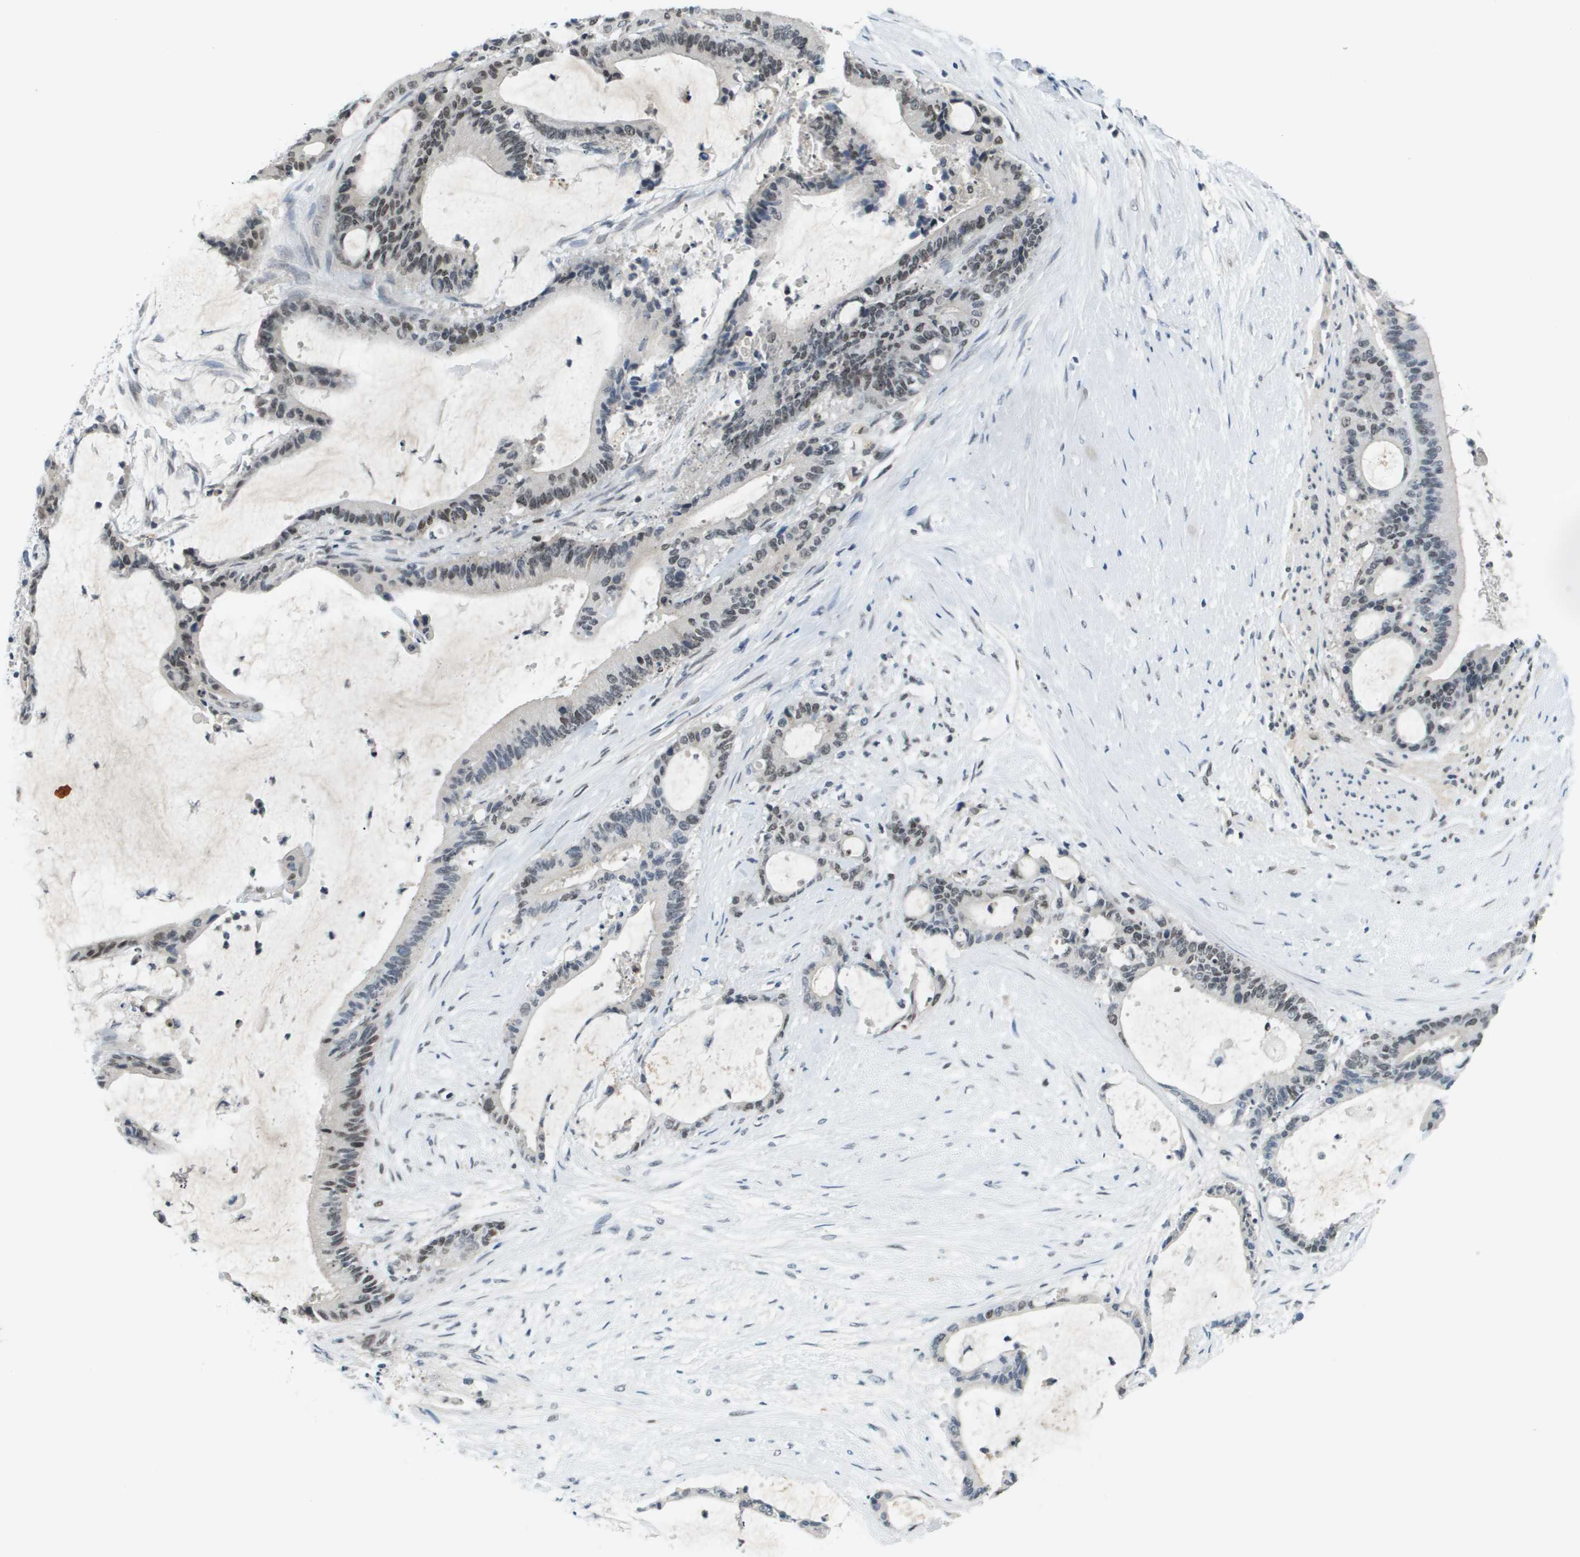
{"staining": {"intensity": "moderate", "quantity": "25%-75%", "location": "nuclear"}, "tissue": "liver cancer", "cell_type": "Tumor cells", "image_type": "cancer", "snomed": [{"axis": "morphology", "description": "Cholangiocarcinoma"}, {"axis": "topography", "description": "Liver"}], "caption": "An image showing moderate nuclear staining in about 25%-75% of tumor cells in cholangiocarcinoma (liver), as visualized by brown immunohistochemical staining.", "gene": "CBX5", "patient": {"sex": "female", "age": 73}}